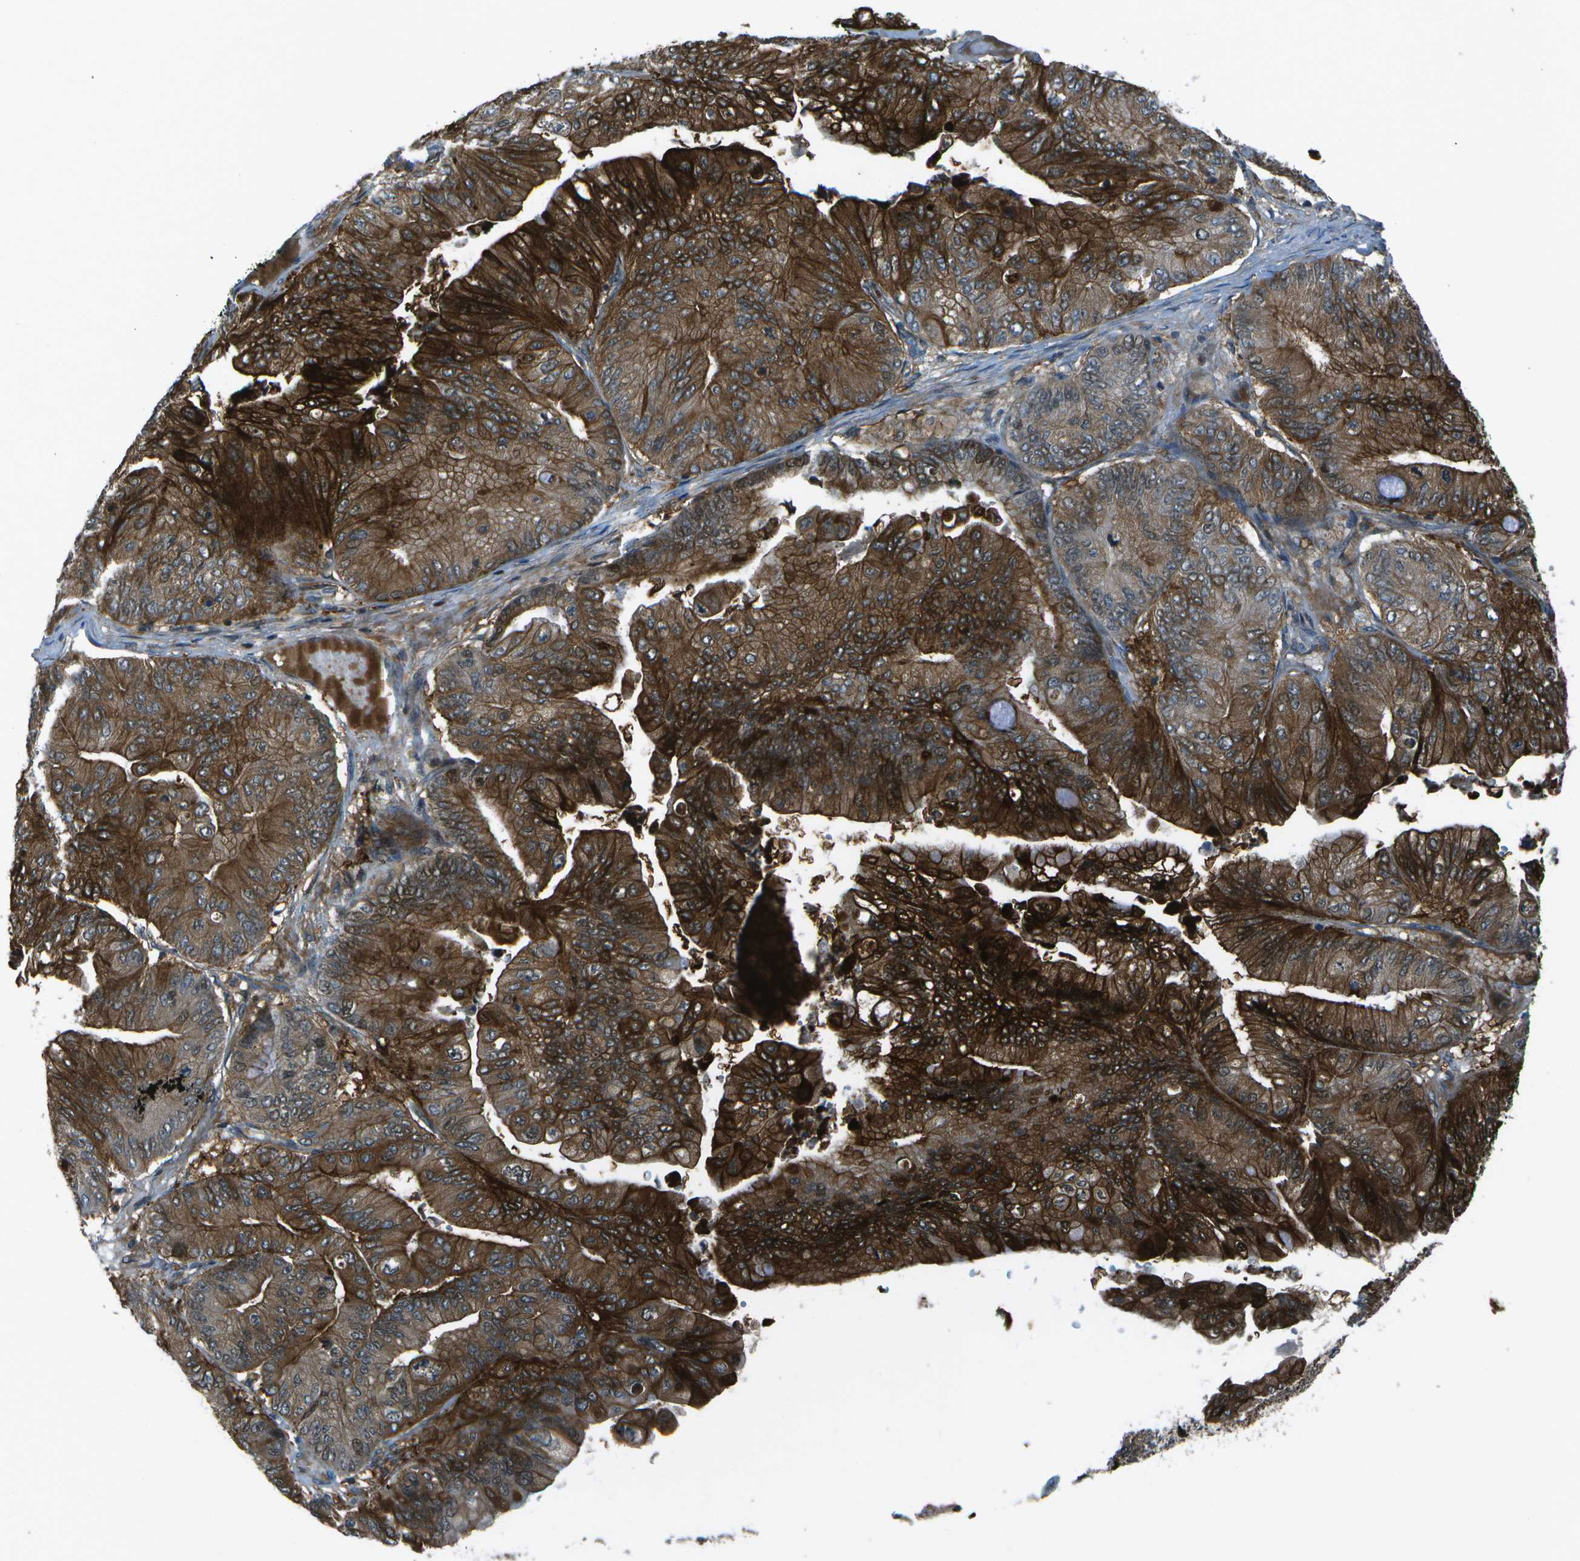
{"staining": {"intensity": "strong", "quantity": ">75%", "location": "cytoplasmic/membranous"}, "tissue": "ovarian cancer", "cell_type": "Tumor cells", "image_type": "cancer", "snomed": [{"axis": "morphology", "description": "Cystadenocarcinoma, mucinous, NOS"}, {"axis": "topography", "description": "Ovary"}], "caption": "Strong cytoplasmic/membranous expression for a protein is seen in approximately >75% of tumor cells of mucinous cystadenocarcinoma (ovarian) using immunohistochemistry (IHC).", "gene": "TMEM19", "patient": {"sex": "female", "age": 61}}